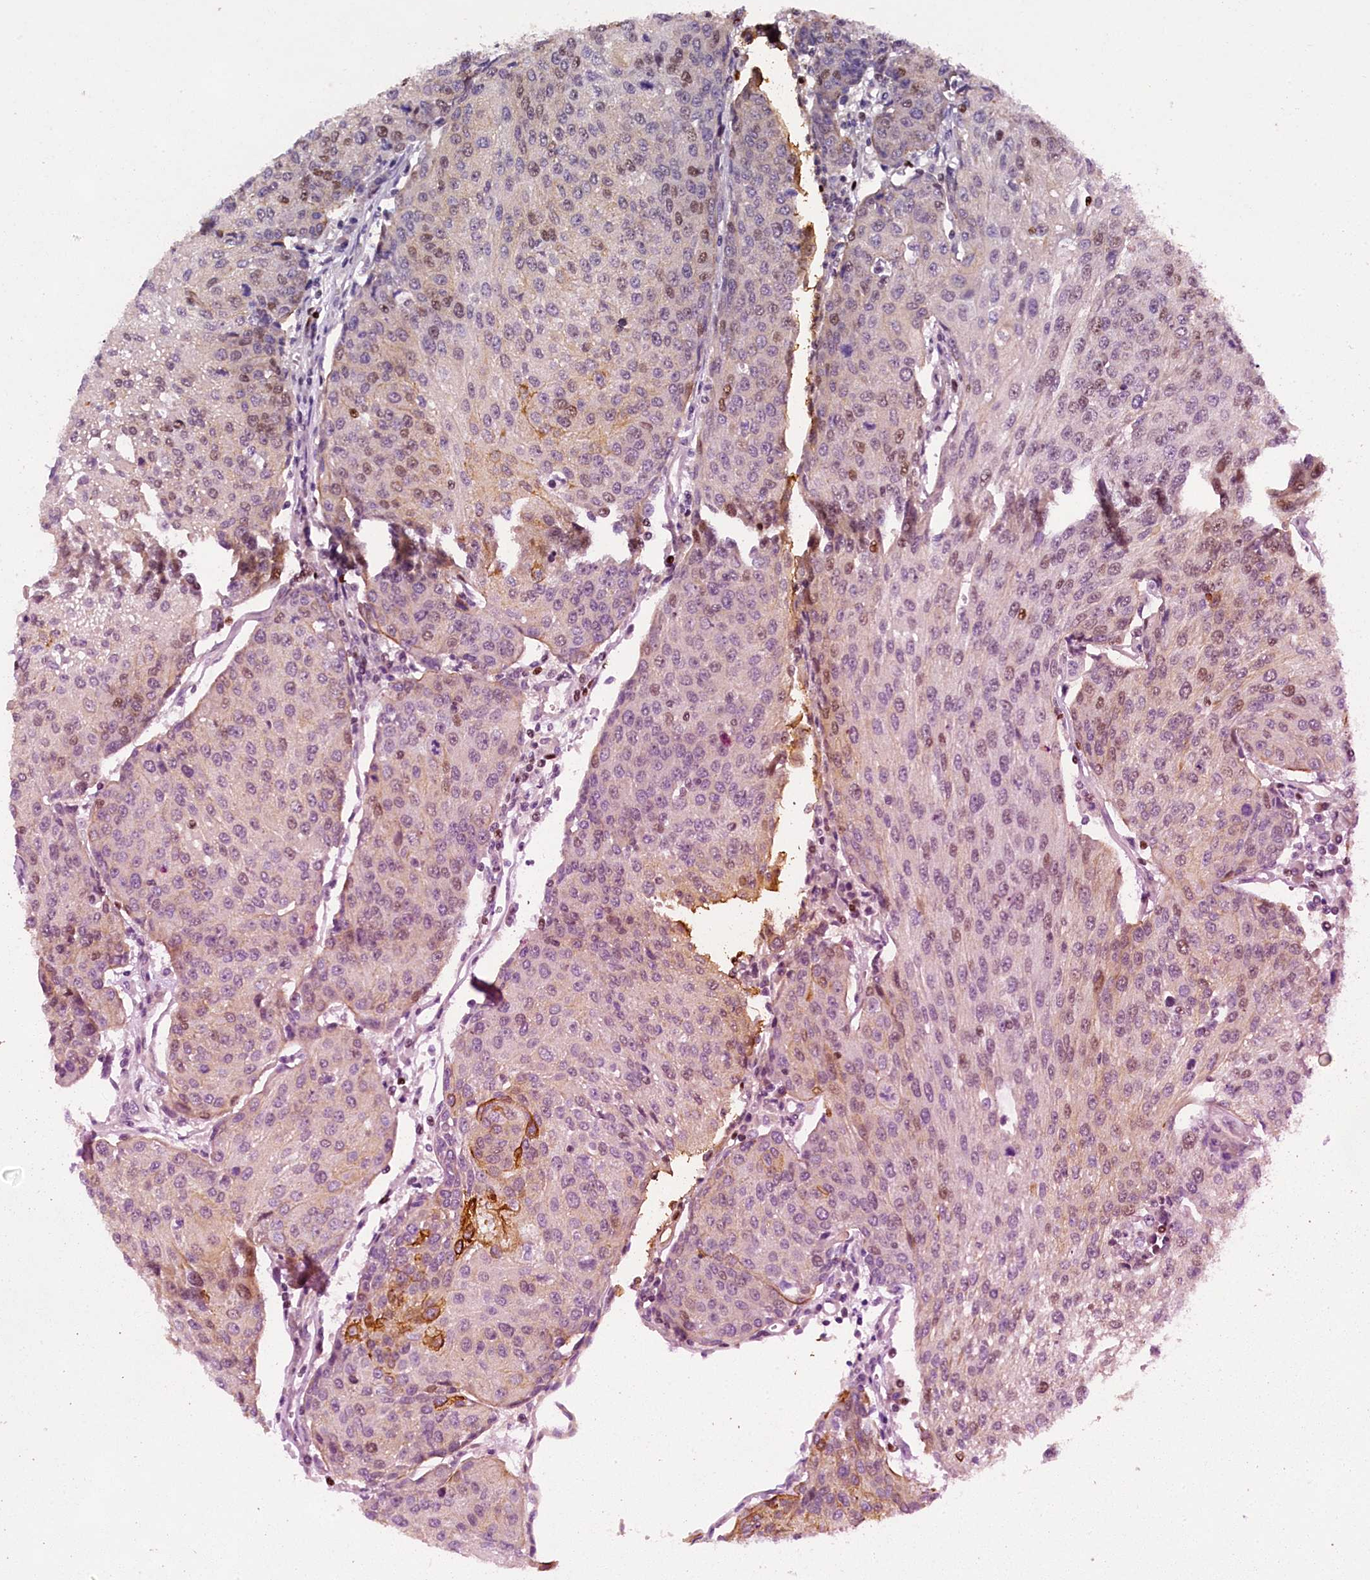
{"staining": {"intensity": "moderate", "quantity": "<25%", "location": "cytoplasmic/membranous,nuclear"}, "tissue": "urothelial cancer", "cell_type": "Tumor cells", "image_type": "cancer", "snomed": [{"axis": "morphology", "description": "Urothelial carcinoma, High grade"}, {"axis": "topography", "description": "Urinary bladder"}], "caption": "Moderate cytoplasmic/membranous and nuclear protein positivity is seen in about <25% of tumor cells in high-grade urothelial carcinoma.", "gene": "SP4", "patient": {"sex": "female", "age": 85}}